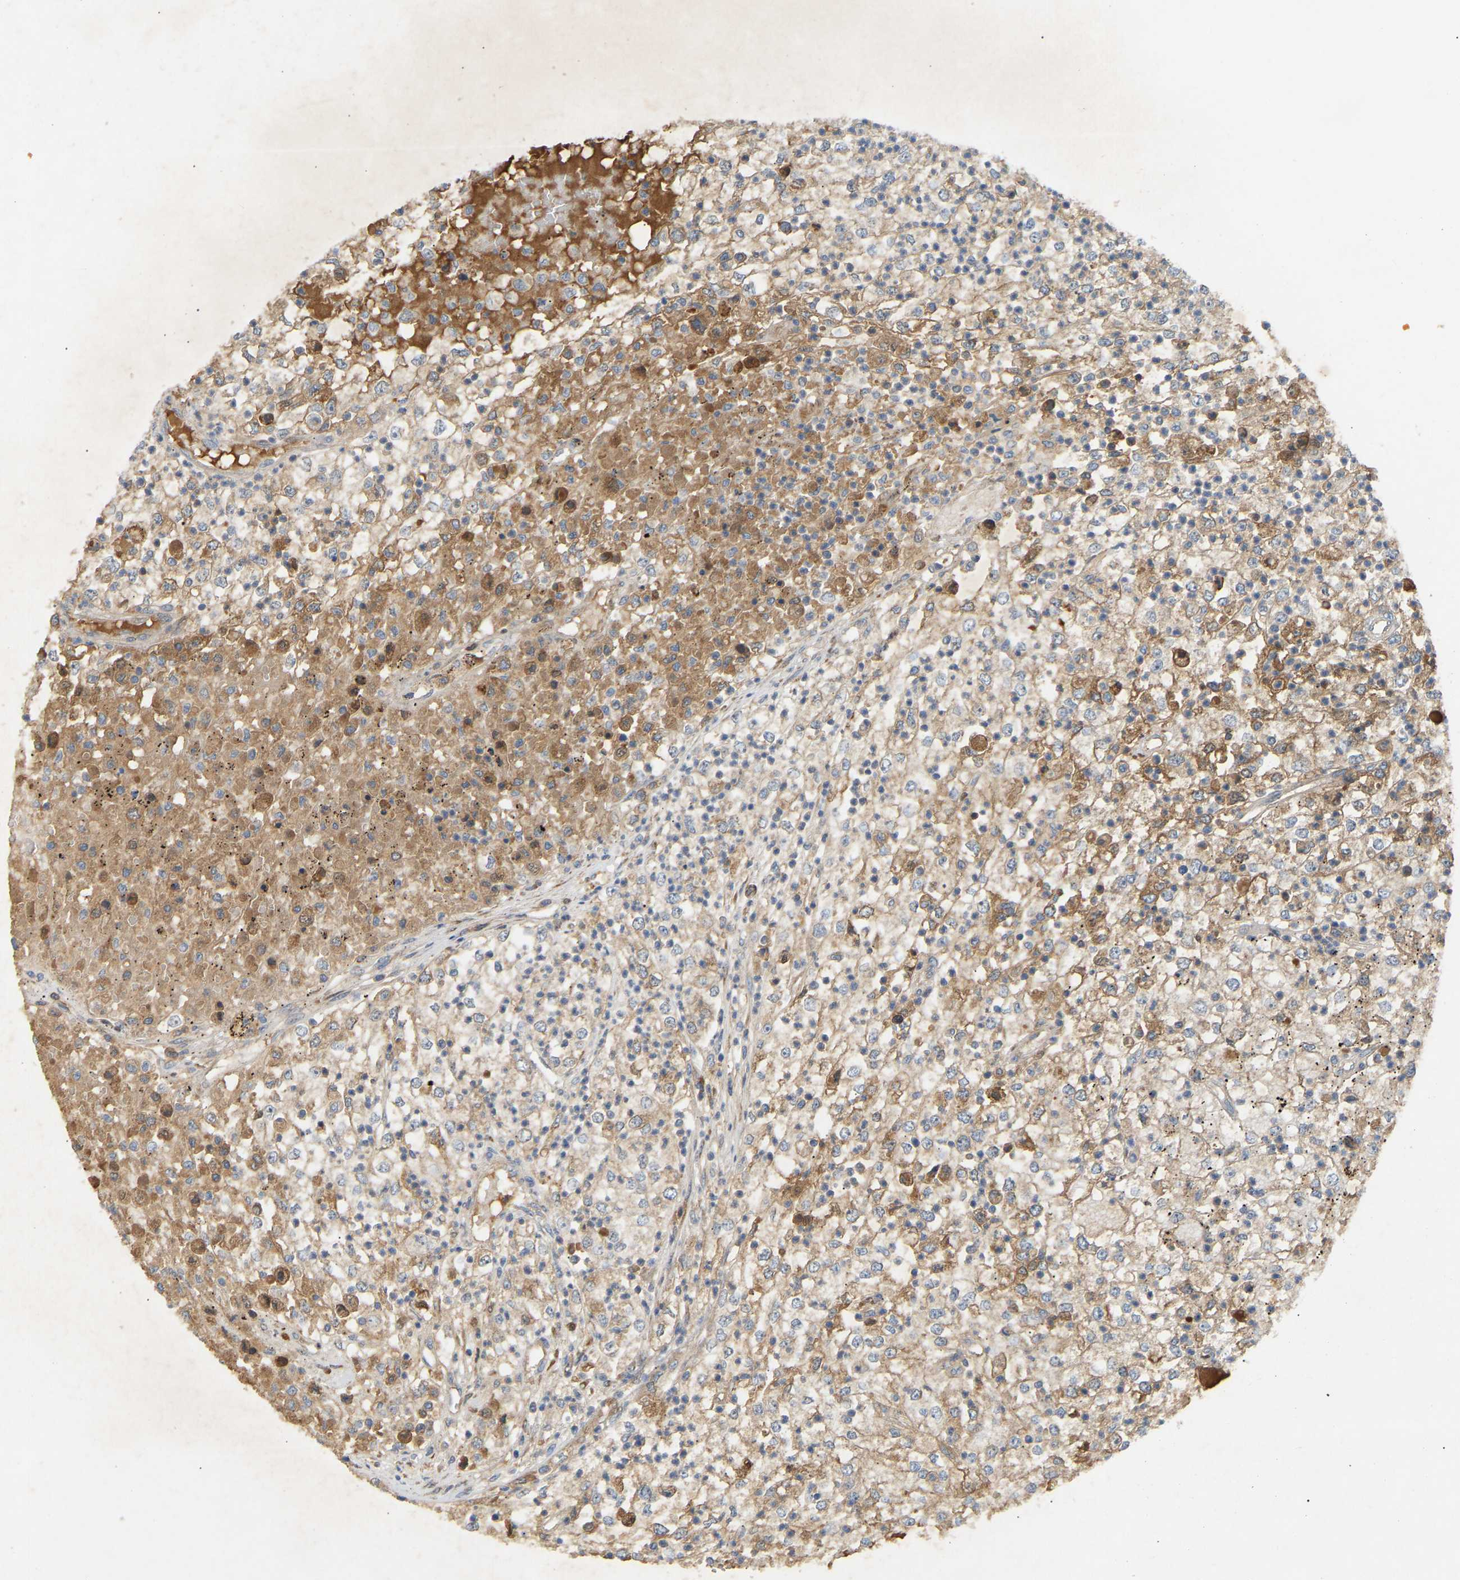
{"staining": {"intensity": "moderate", "quantity": "<25%", "location": "cytoplasmic/membranous"}, "tissue": "renal cancer", "cell_type": "Tumor cells", "image_type": "cancer", "snomed": [{"axis": "morphology", "description": "Adenocarcinoma, NOS"}, {"axis": "topography", "description": "Kidney"}], "caption": "Immunohistochemical staining of human adenocarcinoma (renal) exhibits low levels of moderate cytoplasmic/membranous expression in about <25% of tumor cells. Using DAB (brown) and hematoxylin (blue) stains, captured at high magnification using brightfield microscopy.", "gene": "PTCD1", "patient": {"sex": "female", "age": 54}}